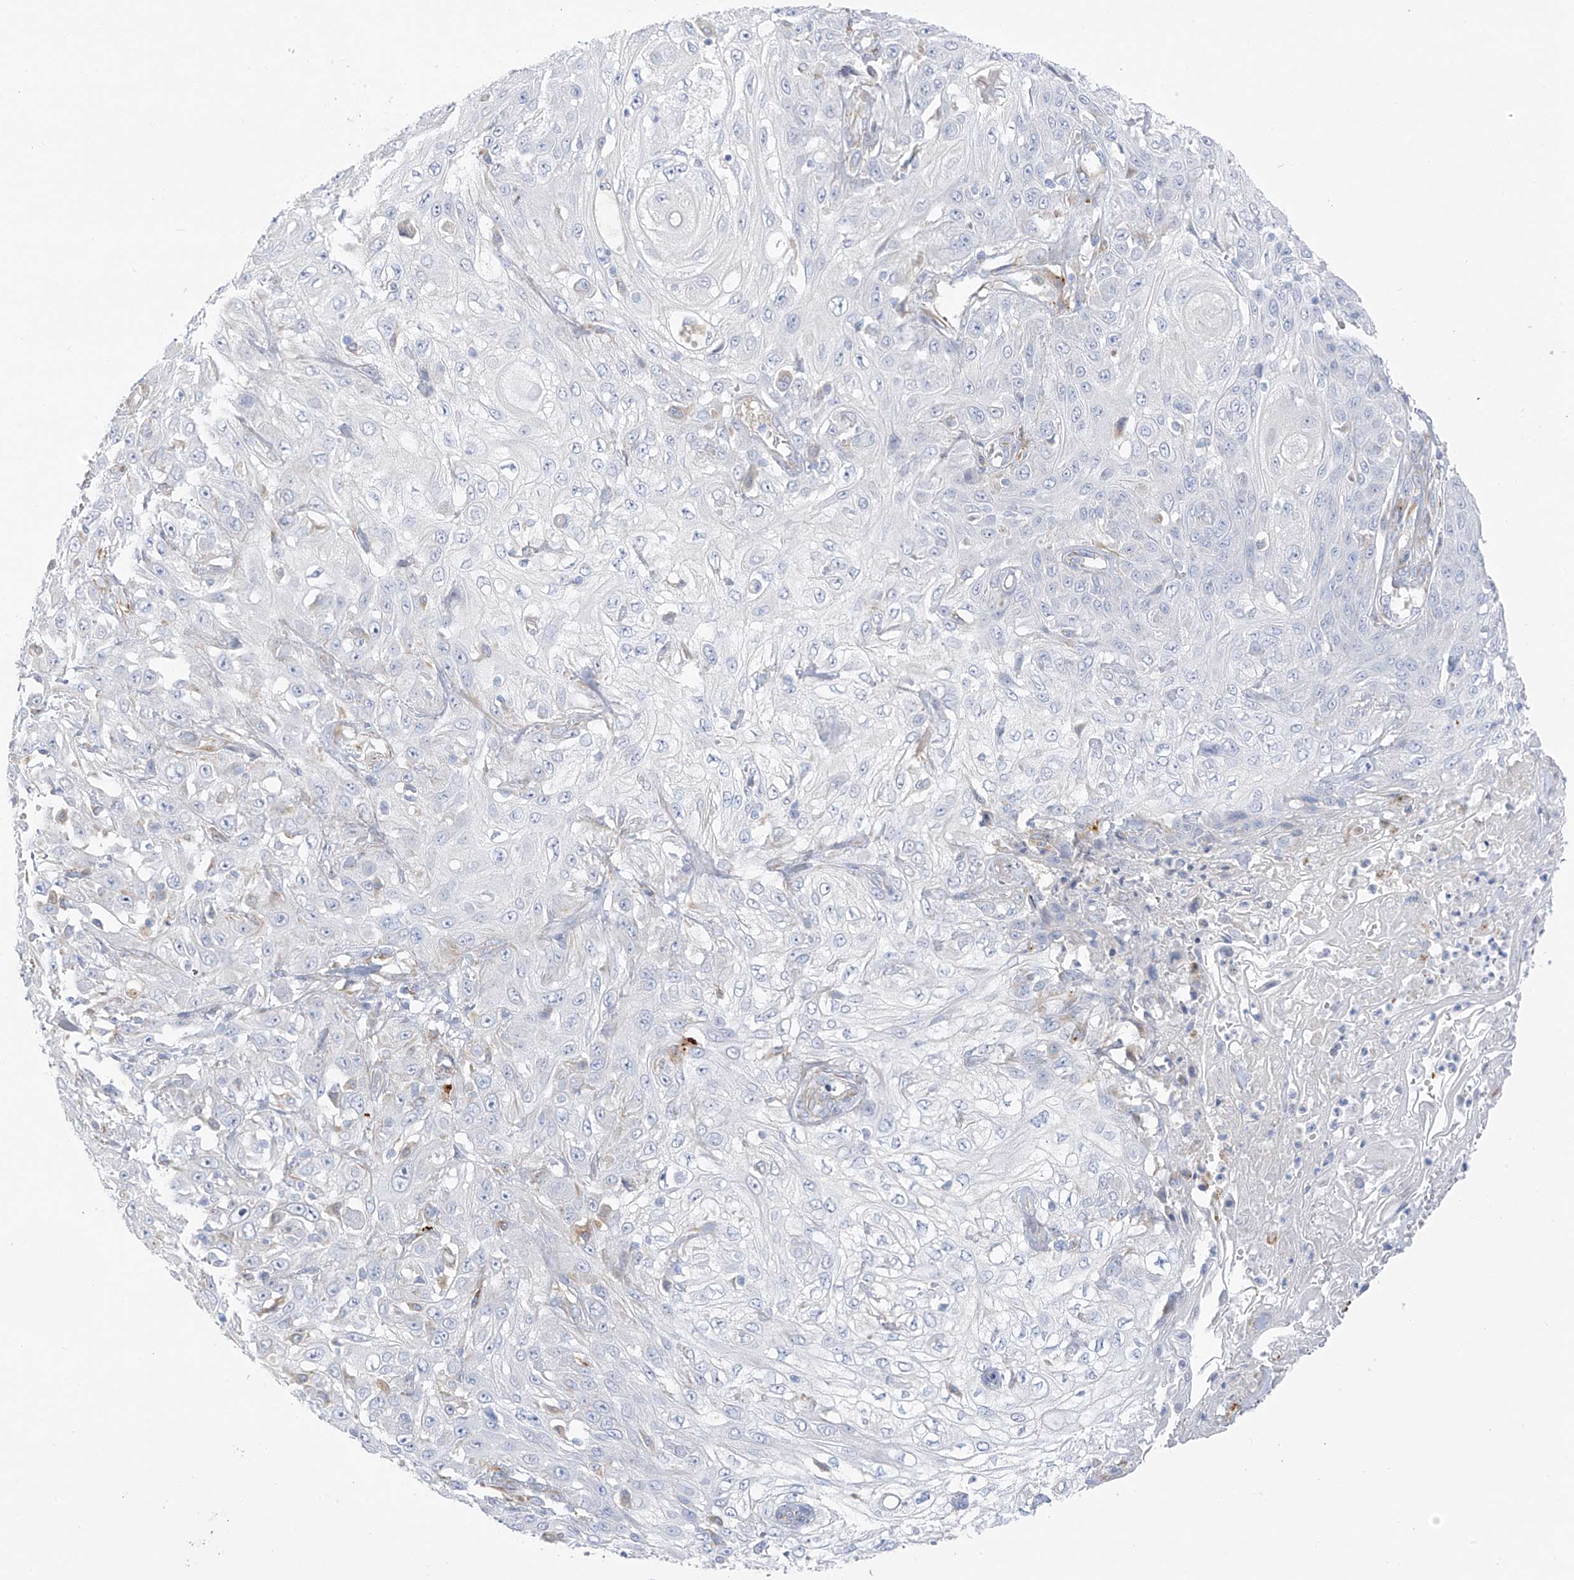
{"staining": {"intensity": "negative", "quantity": "none", "location": "none"}, "tissue": "skin cancer", "cell_type": "Tumor cells", "image_type": "cancer", "snomed": [{"axis": "morphology", "description": "Squamous cell carcinoma, NOS"}, {"axis": "morphology", "description": "Squamous cell carcinoma, metastatic, NOS"}, {"axis": "topography", "description": "Skin"}, {"axis": "topography", "description": "Lymph node"}], "caption": "Photomicrograph shows no significant protein staining in tumor cells of skin cancer.", "gene": "TAL2", "patient": {"sex": "male", "age": 75}}